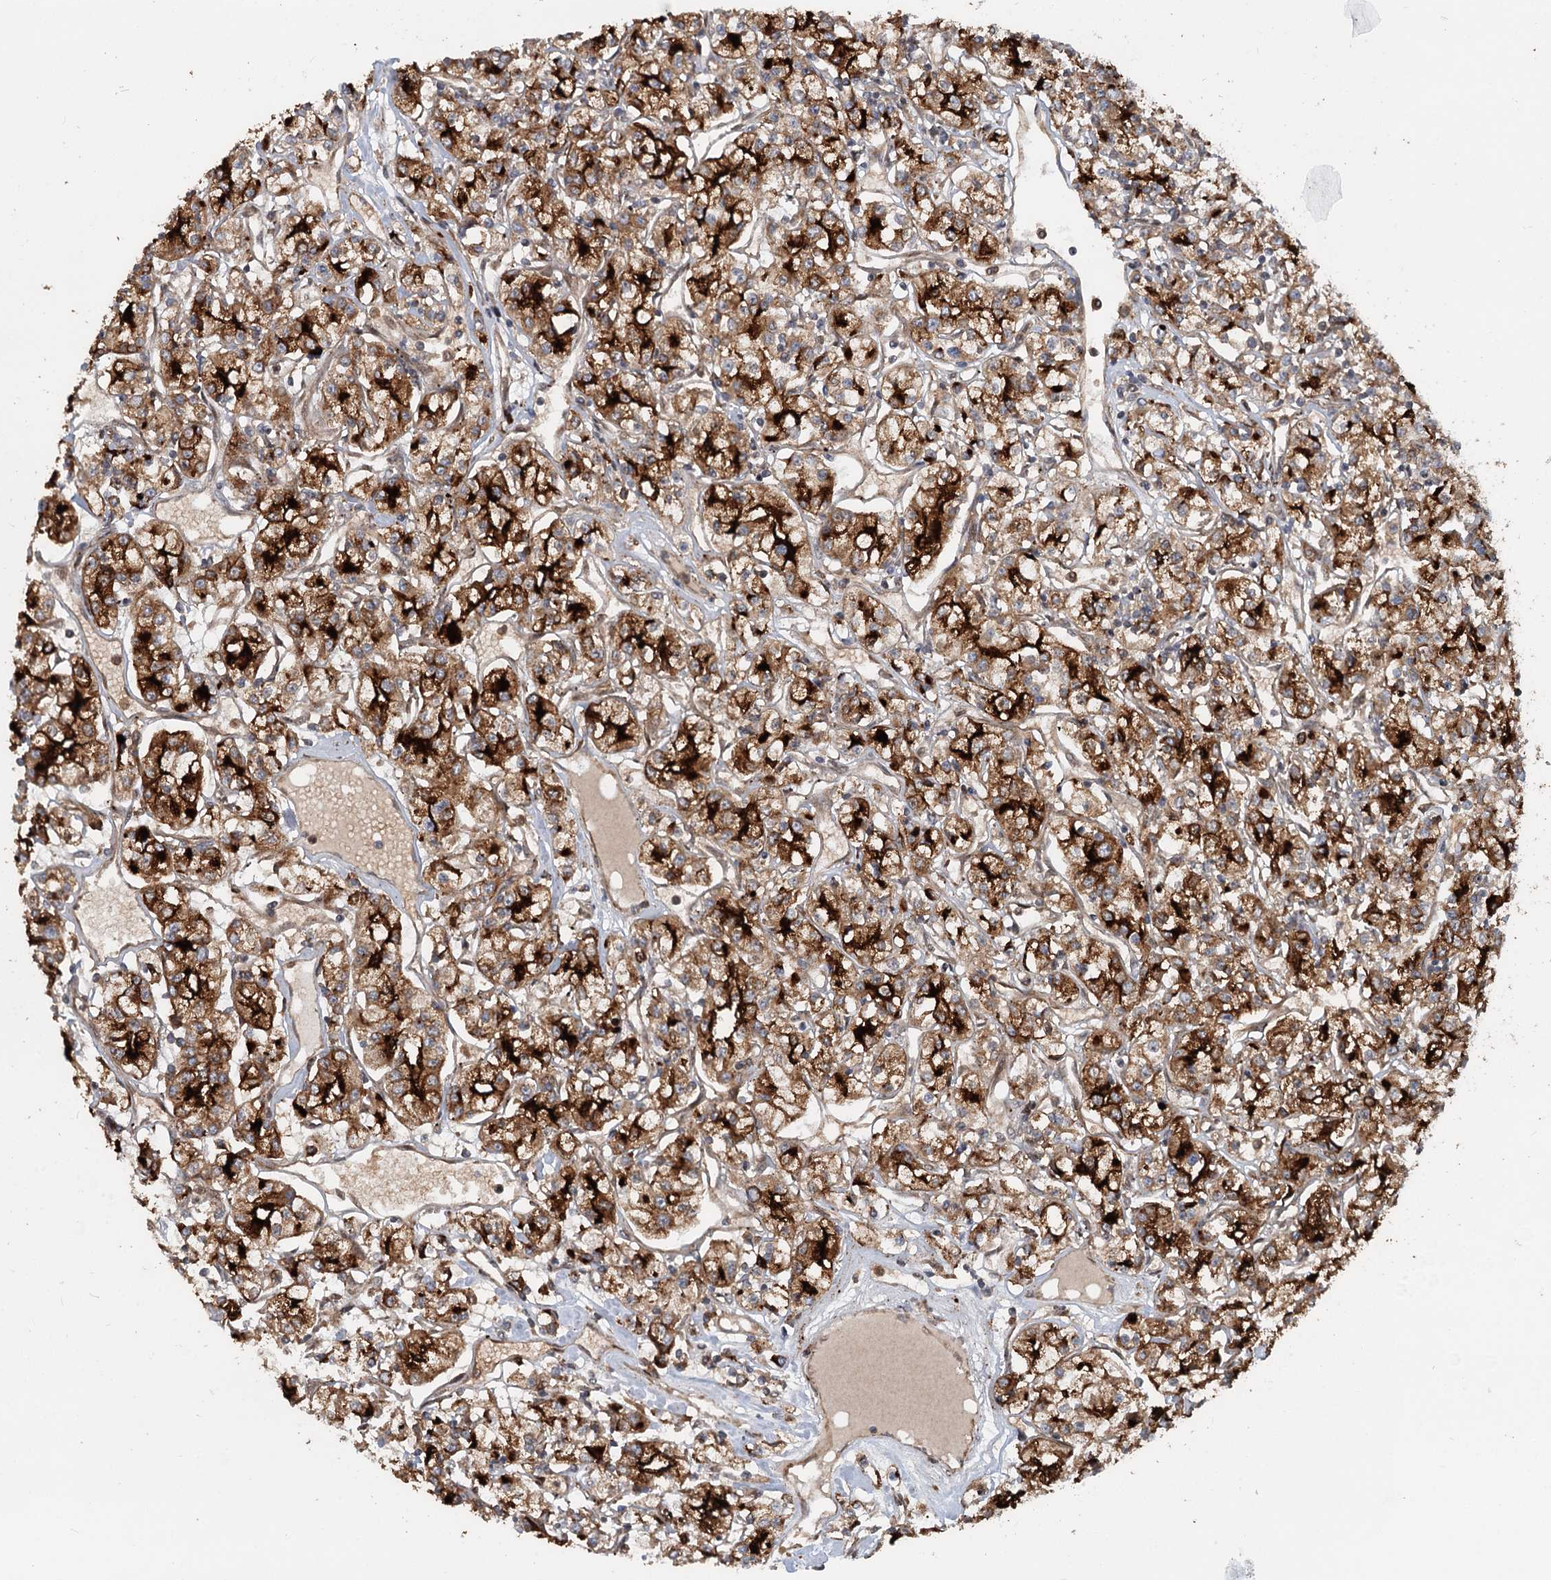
{"staining": {"intensity": "strong", "quantity": ">75%", "location": "cytoplasmic/membranous"}, "tissue": "renal cancer", "cell_type": "Tumor cells", "image_type": "cancer", "snomed": [{"axis": "morphology", "description": "Adenocarcinoma, NOS"}, {"axis": "topography", "description": "Kidney"}], "caption": "The histopathology image reveals a brown stain indicating the presence of a protein in the cytoplasmic/membranous of tumor cells in renal adenocarcinoma.", "gene": "RNF111", "patient": {"sex": "female", "age": 59}}